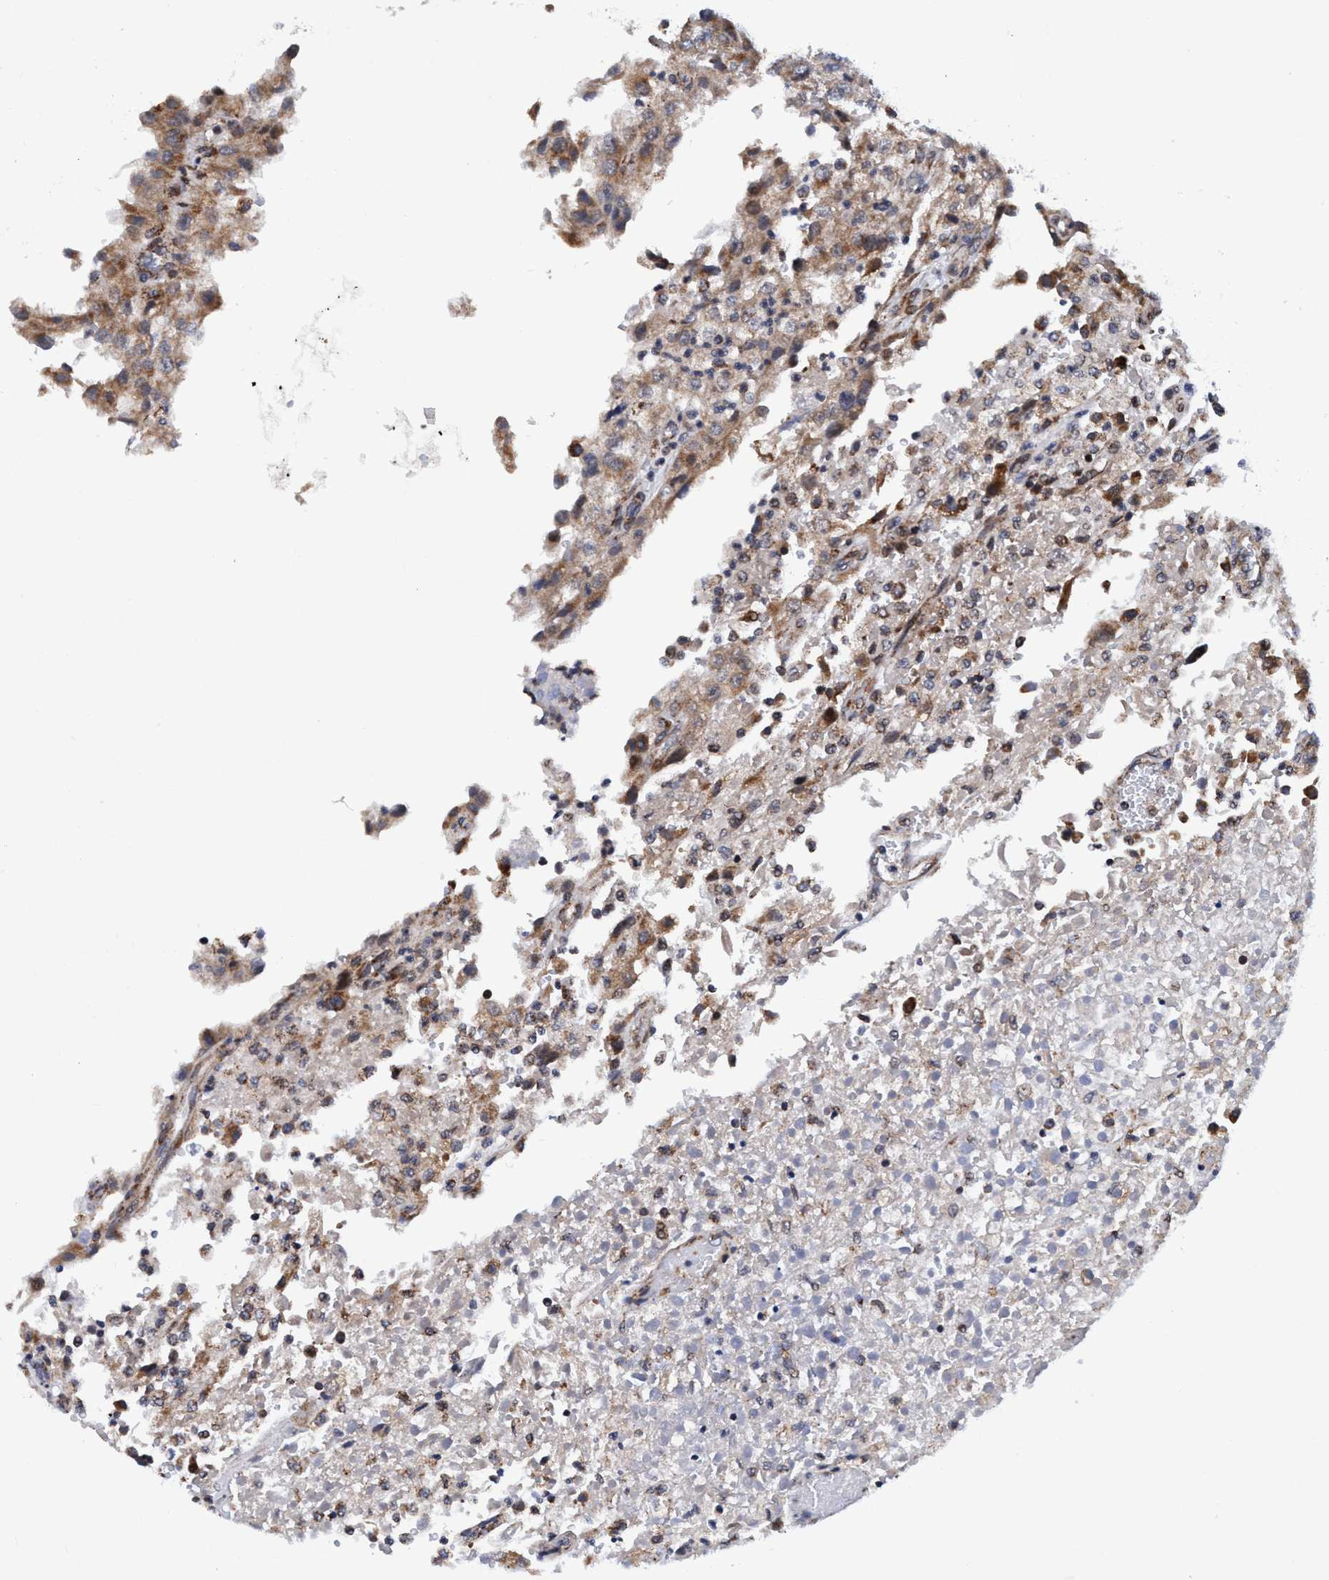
{"staining": {"intensity": "weak", "quantity": "<25%", "location": "cytoplasmic/membranous"}, "tissue": "renal cancer", "cell_type": "Tumor cells", "image_type": "cancer", "snomed": [{"axis": "morphology", "description": "Adenocarcinoma, NOS"}, {"axis": "topography", "description": "Kidney"}], "caption": "Protein analysis of renal cancer (adenocarcinoma) exhibits no significant staining in tumor cells.", "gene": "AGAP2", "patient": {"sex": "female", "age": 54}}